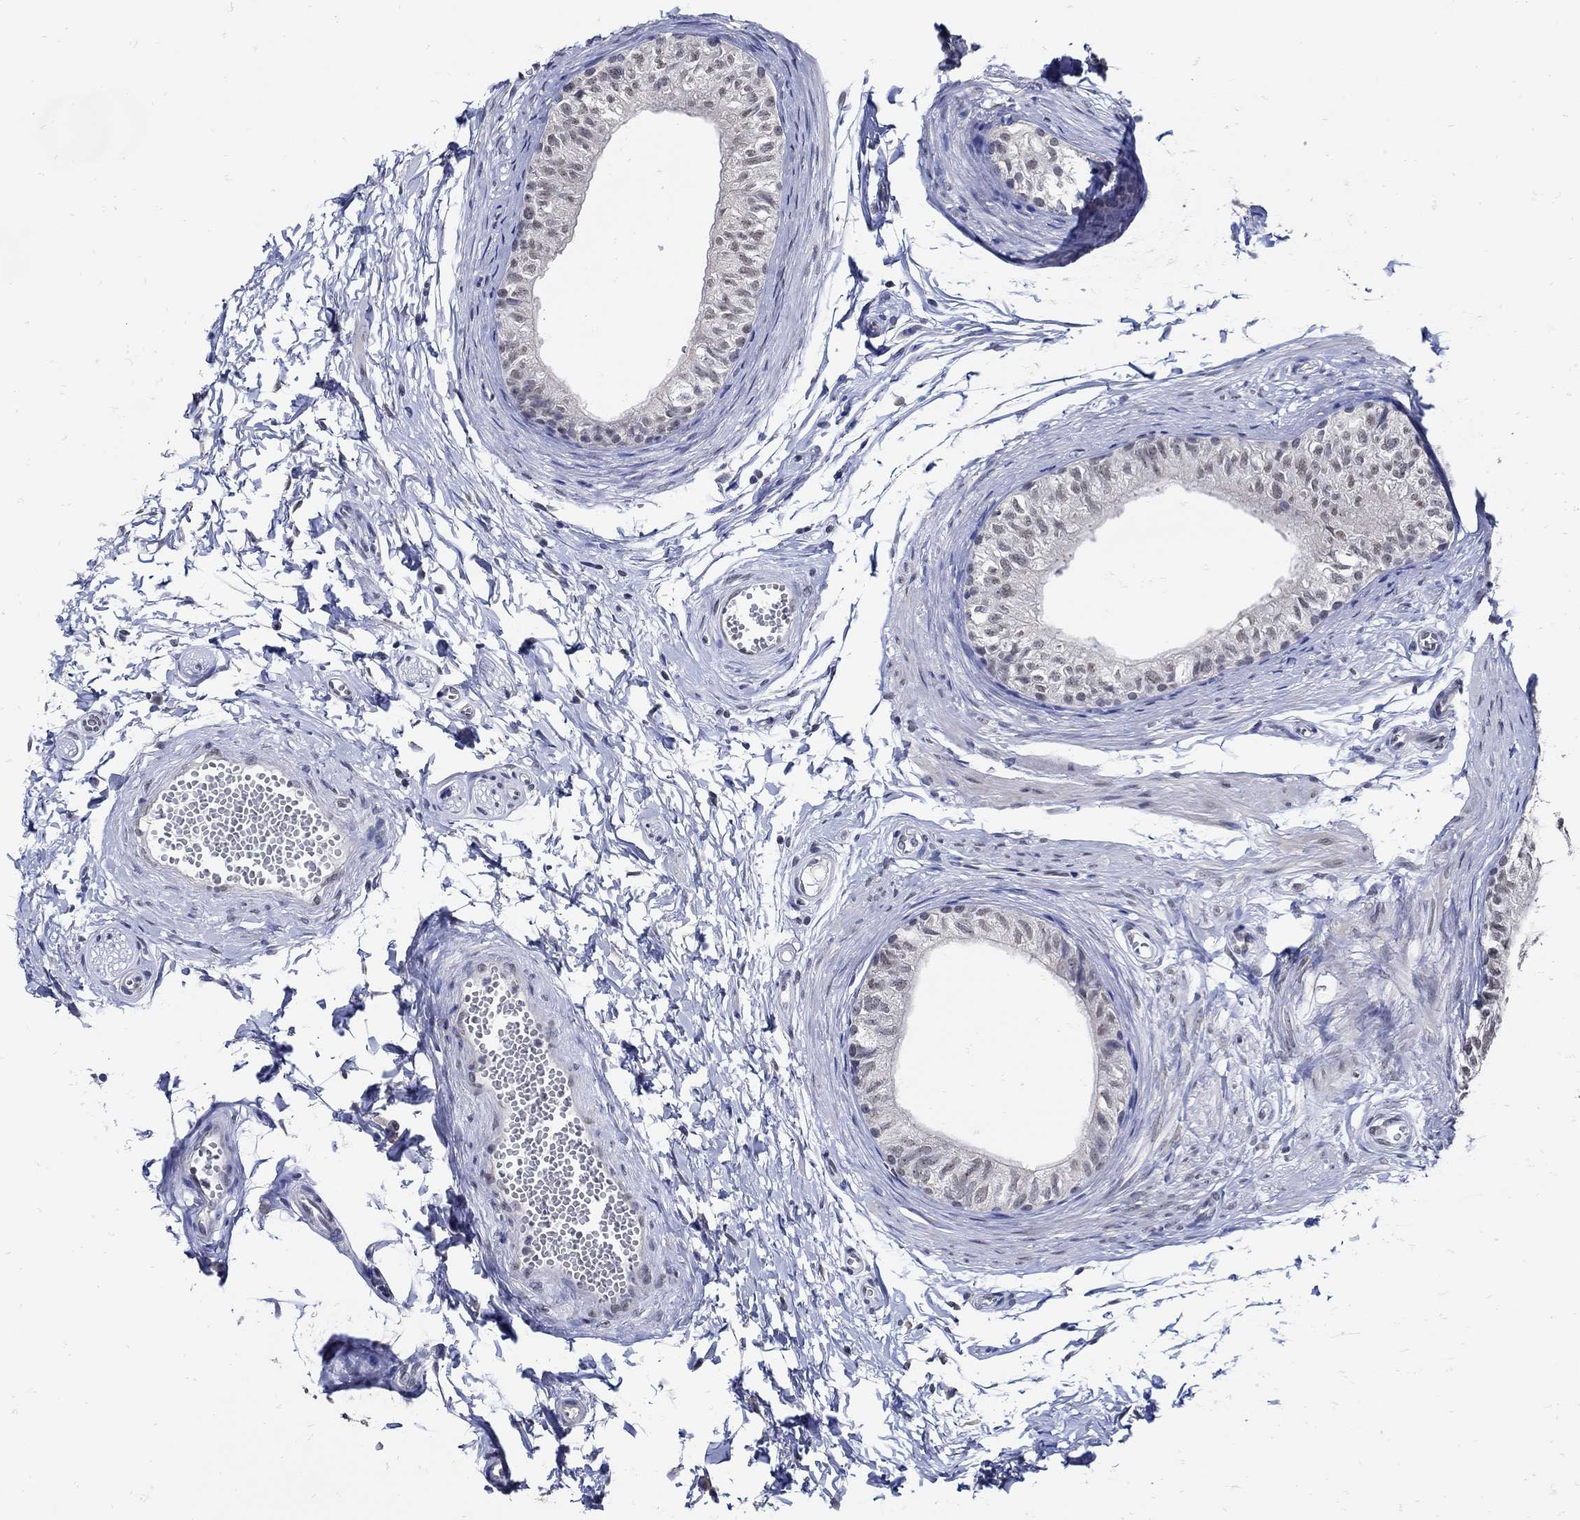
{"staining": {"intensity": "weak", "quantity": "<25%", "location": "nuclear"}, "tissue": "epididymis", "cell_type": "Glandular cells", "image_type": "normal", "snomed": [{"axis": "morphology", "description": "Normal tissue, NOS"}, {"axis": "topography", "description": "Epididymis"}], "caption": "The micrograph displays no significant staining in glandular cells of epididymis. (DAB (3,3'-diaminobenzidine) IHC visualized using brightfield microscopy, high magnification).", "gene": "KCNN3", "patient": {"sex": "male", "age": 22}}